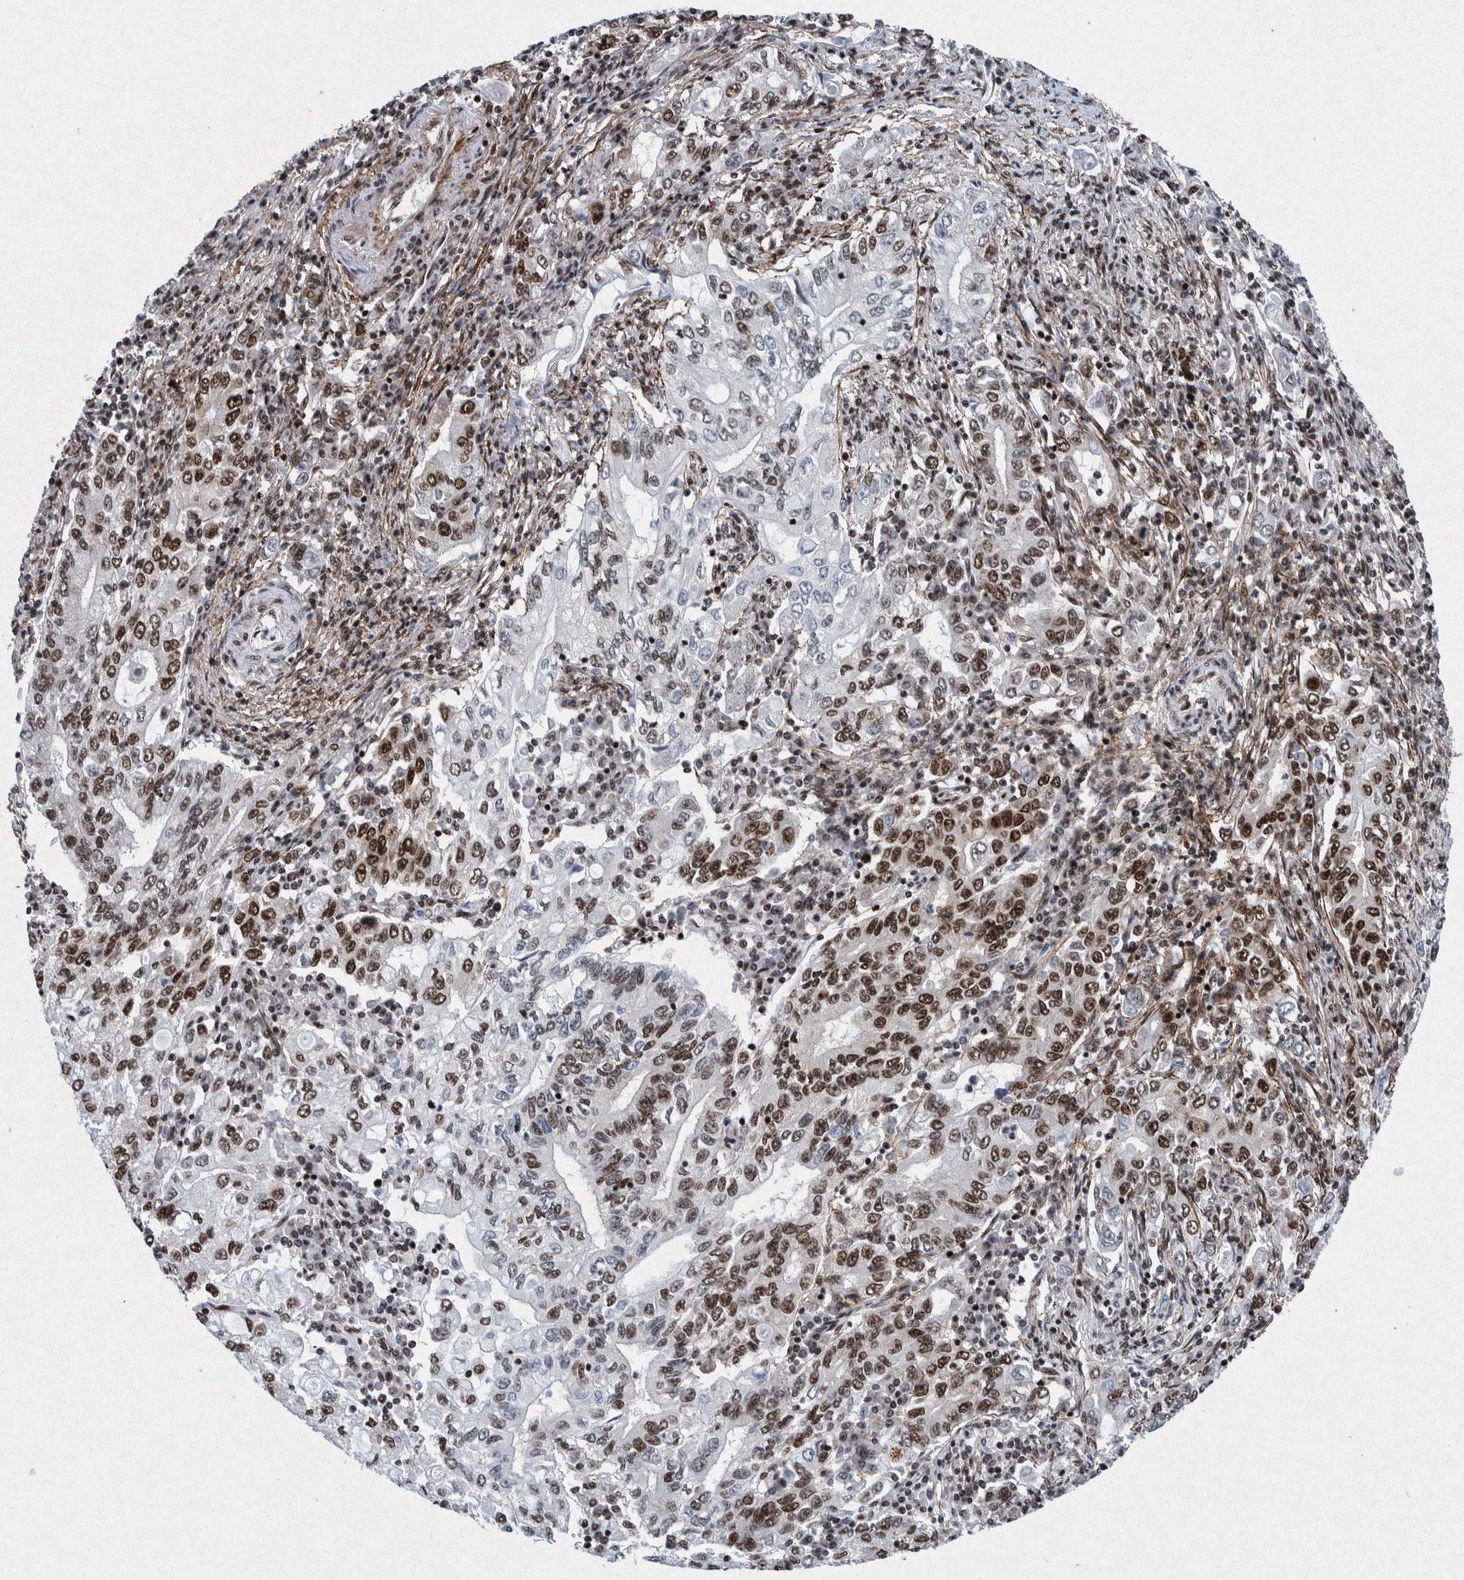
{"staining": {"intensity": "strong", "quantity": ">75%", "location": "nuclear"}, "tissue": "stomach cancer", "cell_type": "Tumor cells", "image_type": "cancer", "snomed": [{"axis": "morphology", "description": "Adenocarcinoma, NOS"}, {"axis": "topography", "description": "Stomach, lower"}], "caption": "Protein staining by IHC displays strong nuclear positivity in approximately >75% of tumor cells in stomach cancer.", "gene": "TAF10", "patient": {"sex": "female", "age": 72}}